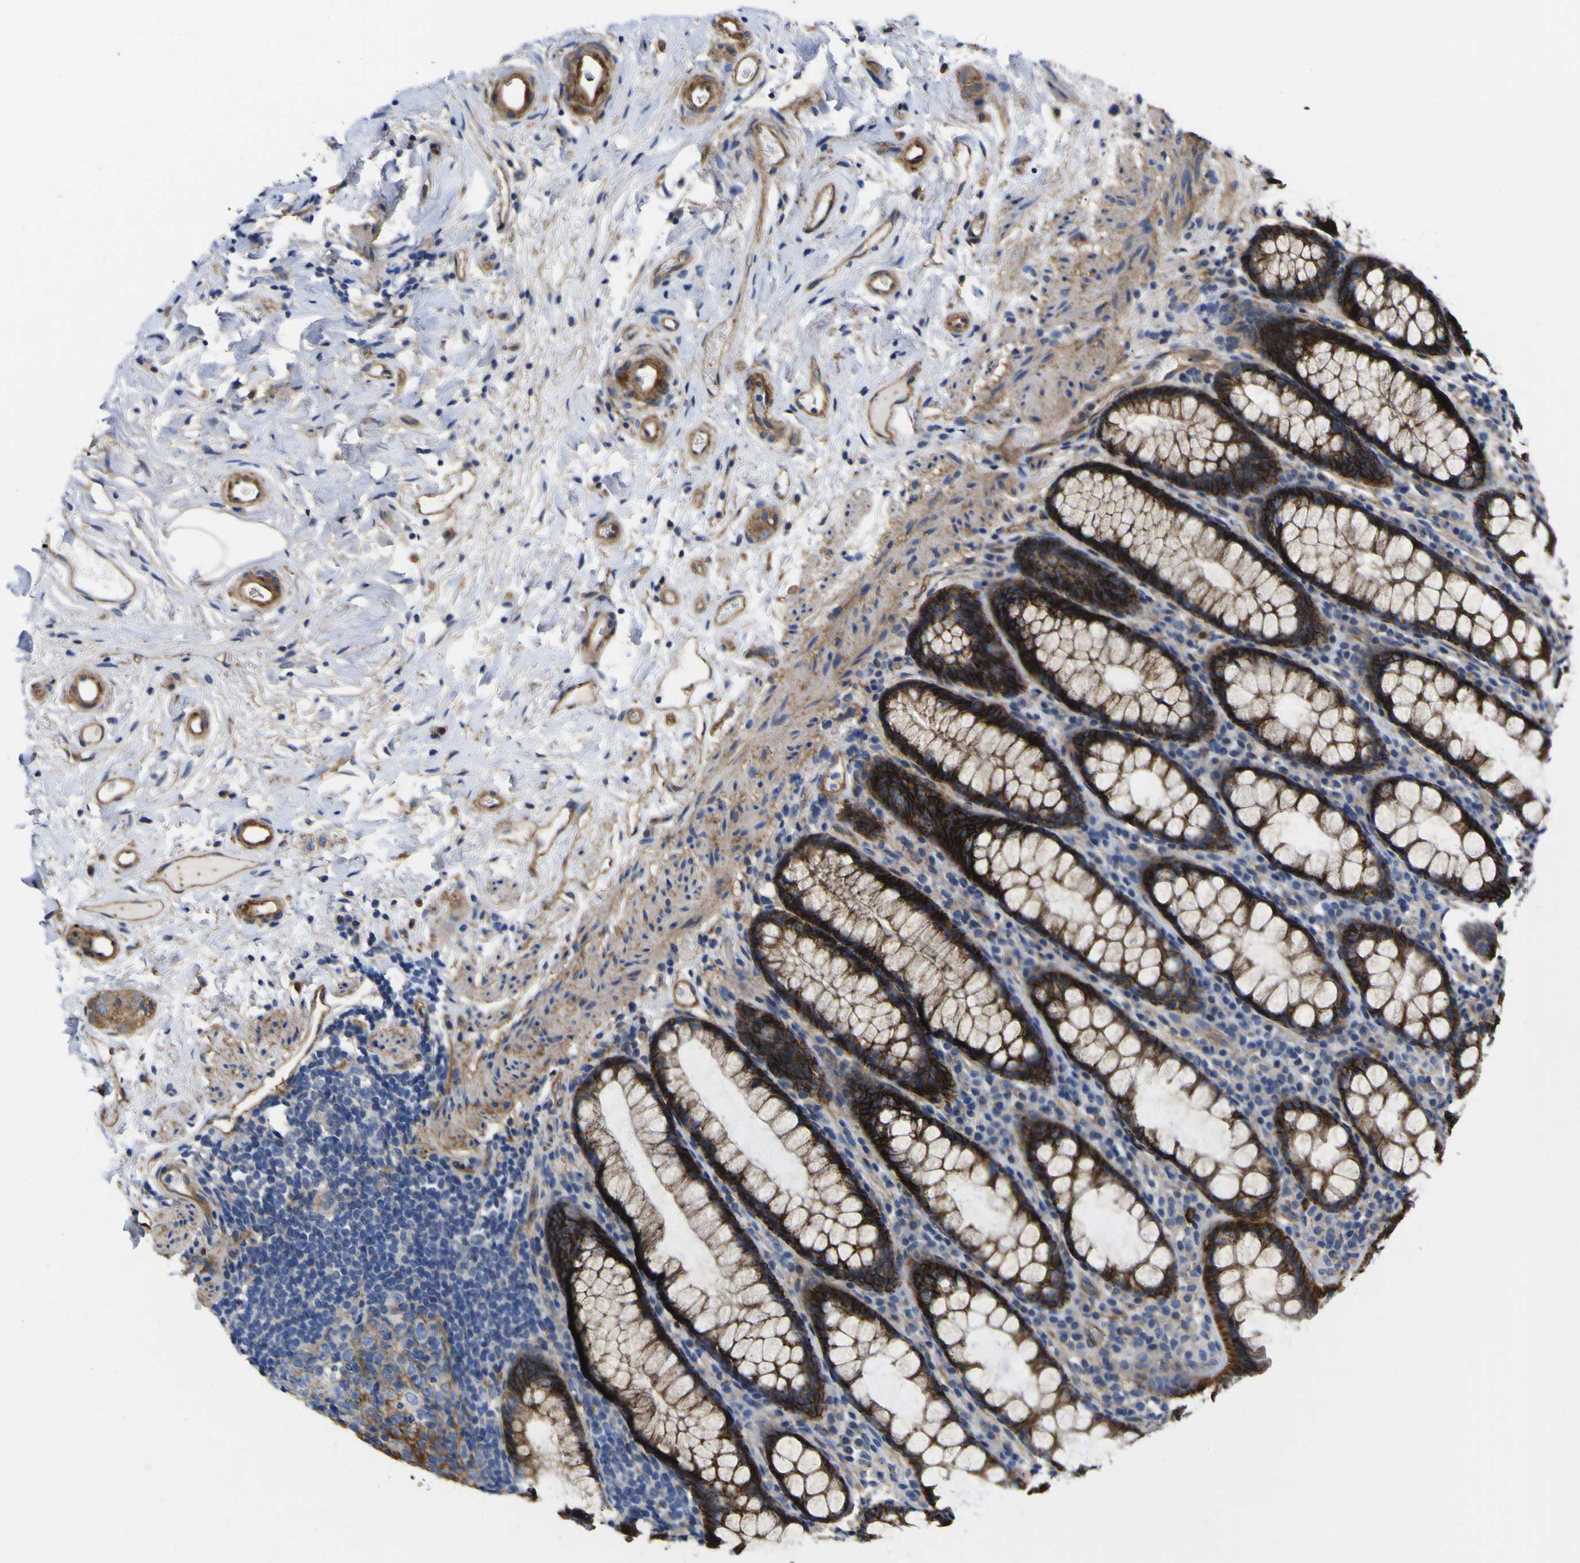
{"staining": {"intensity": "strong", "quantity": ">75%", "location": "cytoplasmic/membranous"}, "tissue": "rectum", "cell_type": "Glandular cells", "image_type": "normal", "snomed": [{"axis": "morphology", "description": "Normal tissue, NOS"}, {"axis": "topography", "description": "Rectum"}], "caption": "DAB immunohistochemical staining of normal rectum shows strong cytoplasmic/membranous protein expression in approximately >75% of glandular cells. The staining is performed using DAB brown chromogen to label protein expression. The nuclei are counter-stained blue using hematoxylin.", "gene": "CD151", "patient": {"sex": "male", "age": 92}}